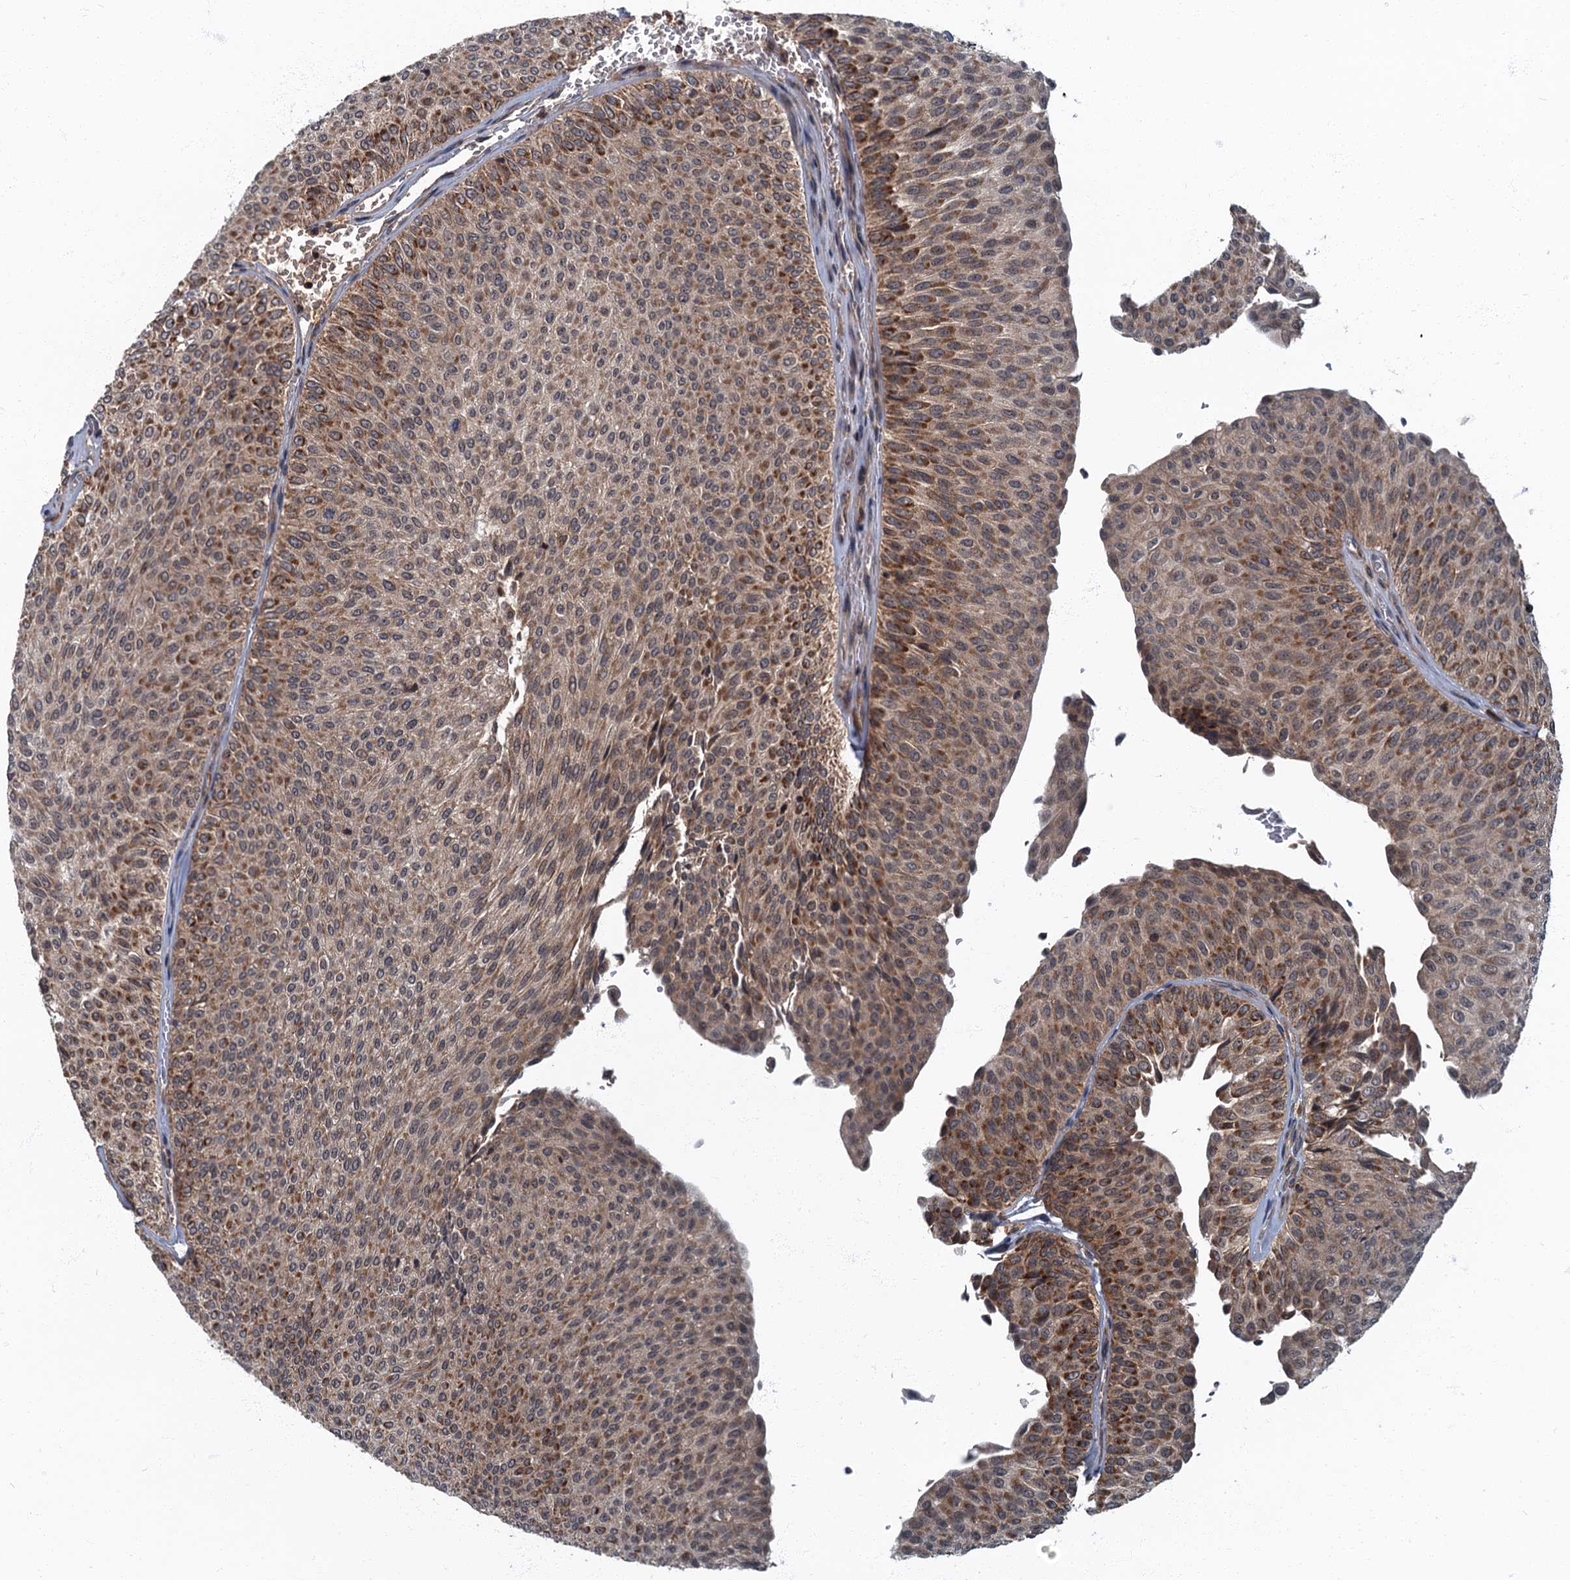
{"staining": {"intensity": "moderate", "quantity": ">75%", "location": "cytoplasmic/membranous"}, "tissue": "urothelial cancer", "cell_type": "Tumor cells", "image_type": "cancer", "snomed": [{"axis": "morphology", "description": "Urothelial carcinoma, Low grade"}, {"axis": "topography", "description": "Urinary bladder"}], "caption": "Low-grade urothelial carcinoma stained with DAB immunohistochemistry displays medium levels of moderate cytoplasmic/membranous staining in approximately >75% of tumor cells.", "gene": "SLC11A2", "patient": {"sex": "male", "age": 78}}